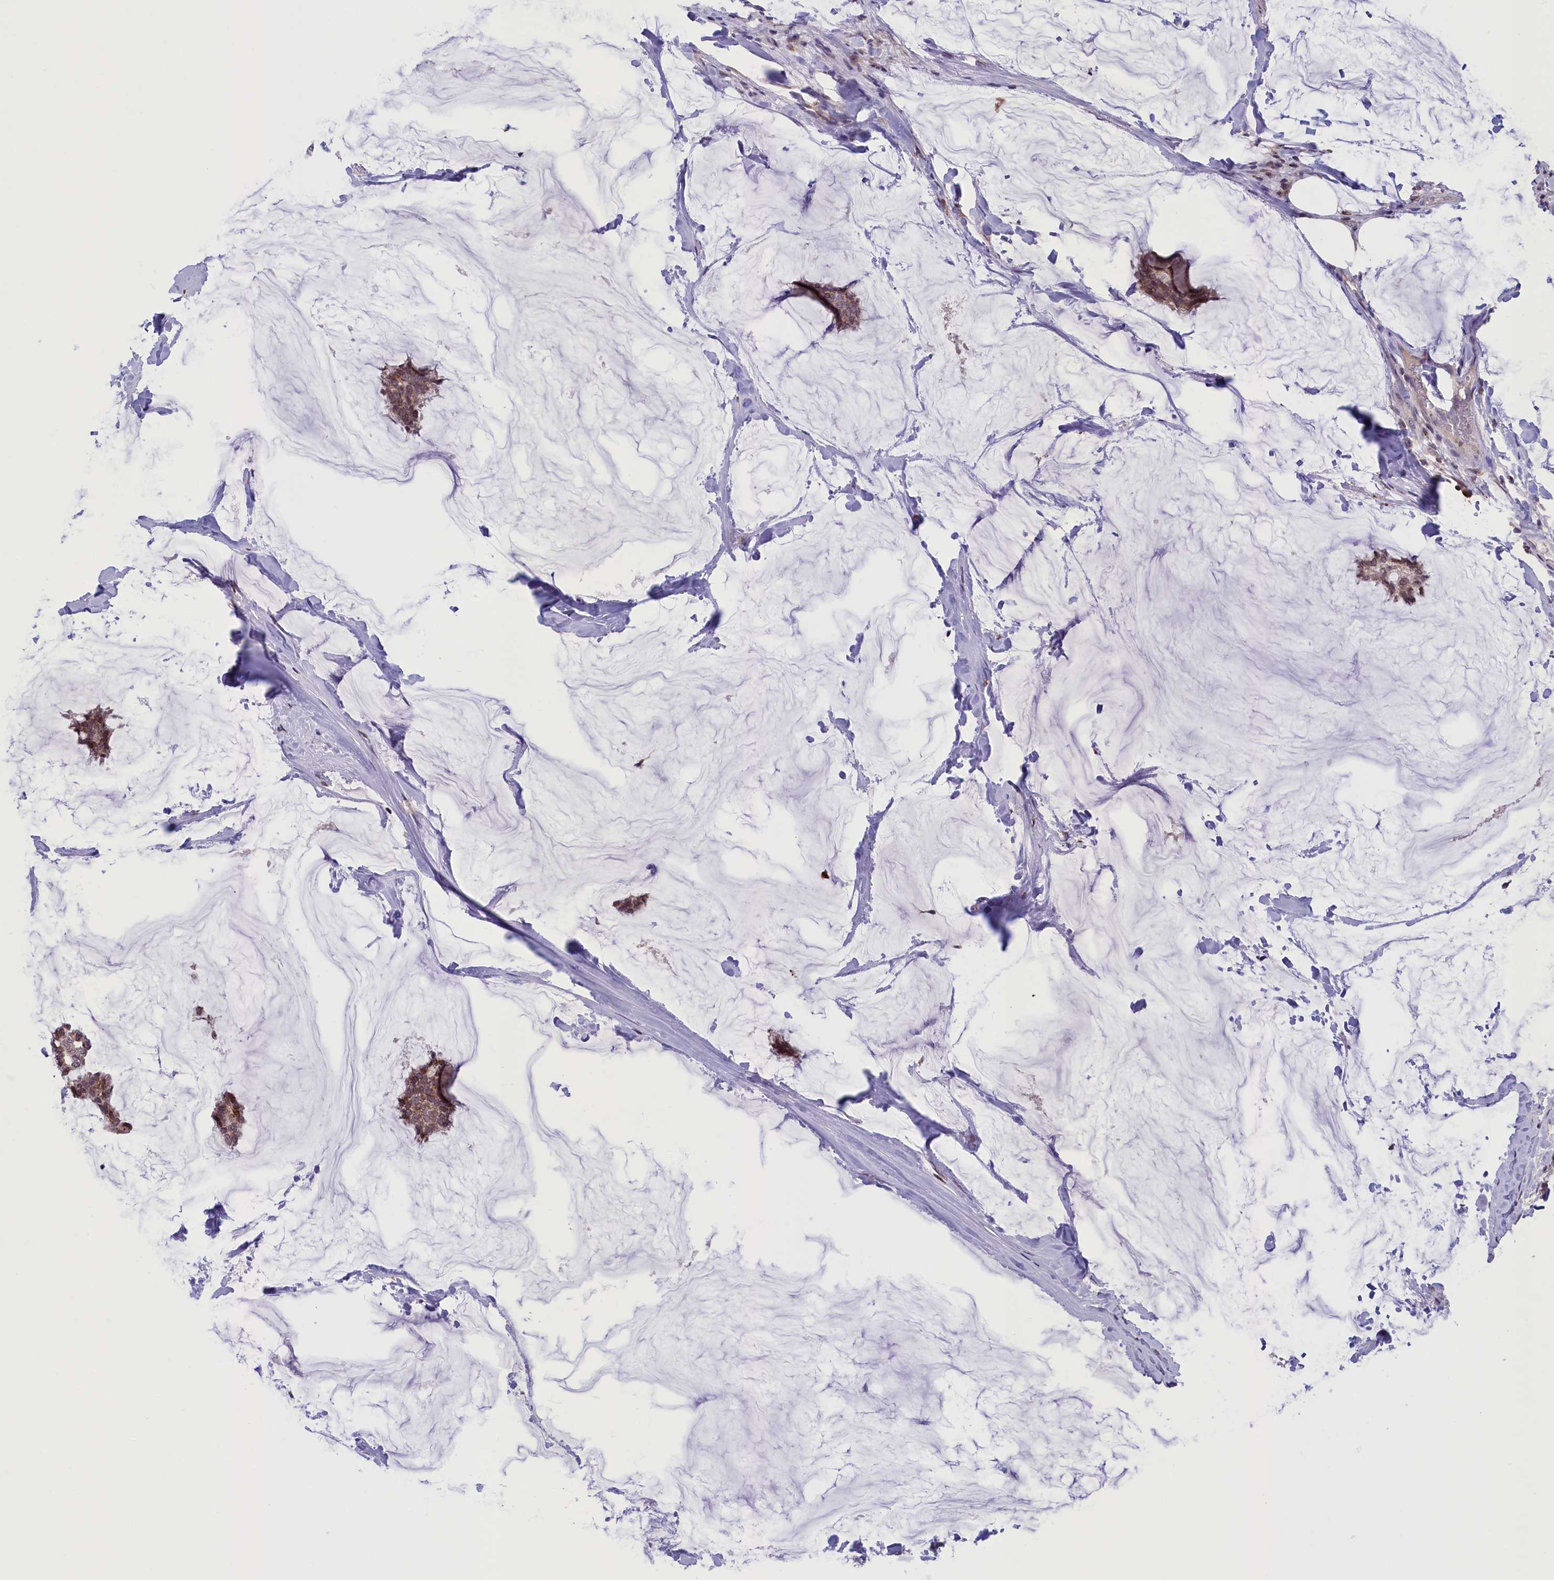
{"staining": {"intensity": "moderate", "quantity": ">75%", "location": "cytoplasmic/membranous,nuclear"}, "tissue": "breast cancer", "cell_type": "Tumor cells", "image_type": "cancer", "snomed": [{"axis": "morphology", "description": "Duct carcinoma"}, {"axis": "topography", "description": "Breast"}], "caption": "This micrograph exhibits IHC staining of human intraductal carcinoma (breast), with medium moderate cytoplasmic/membranous and nuclear expression in approximately >75% of tumor cells.", "gene": "PARS2", "patient": {"sex": "female", "age": 93}}